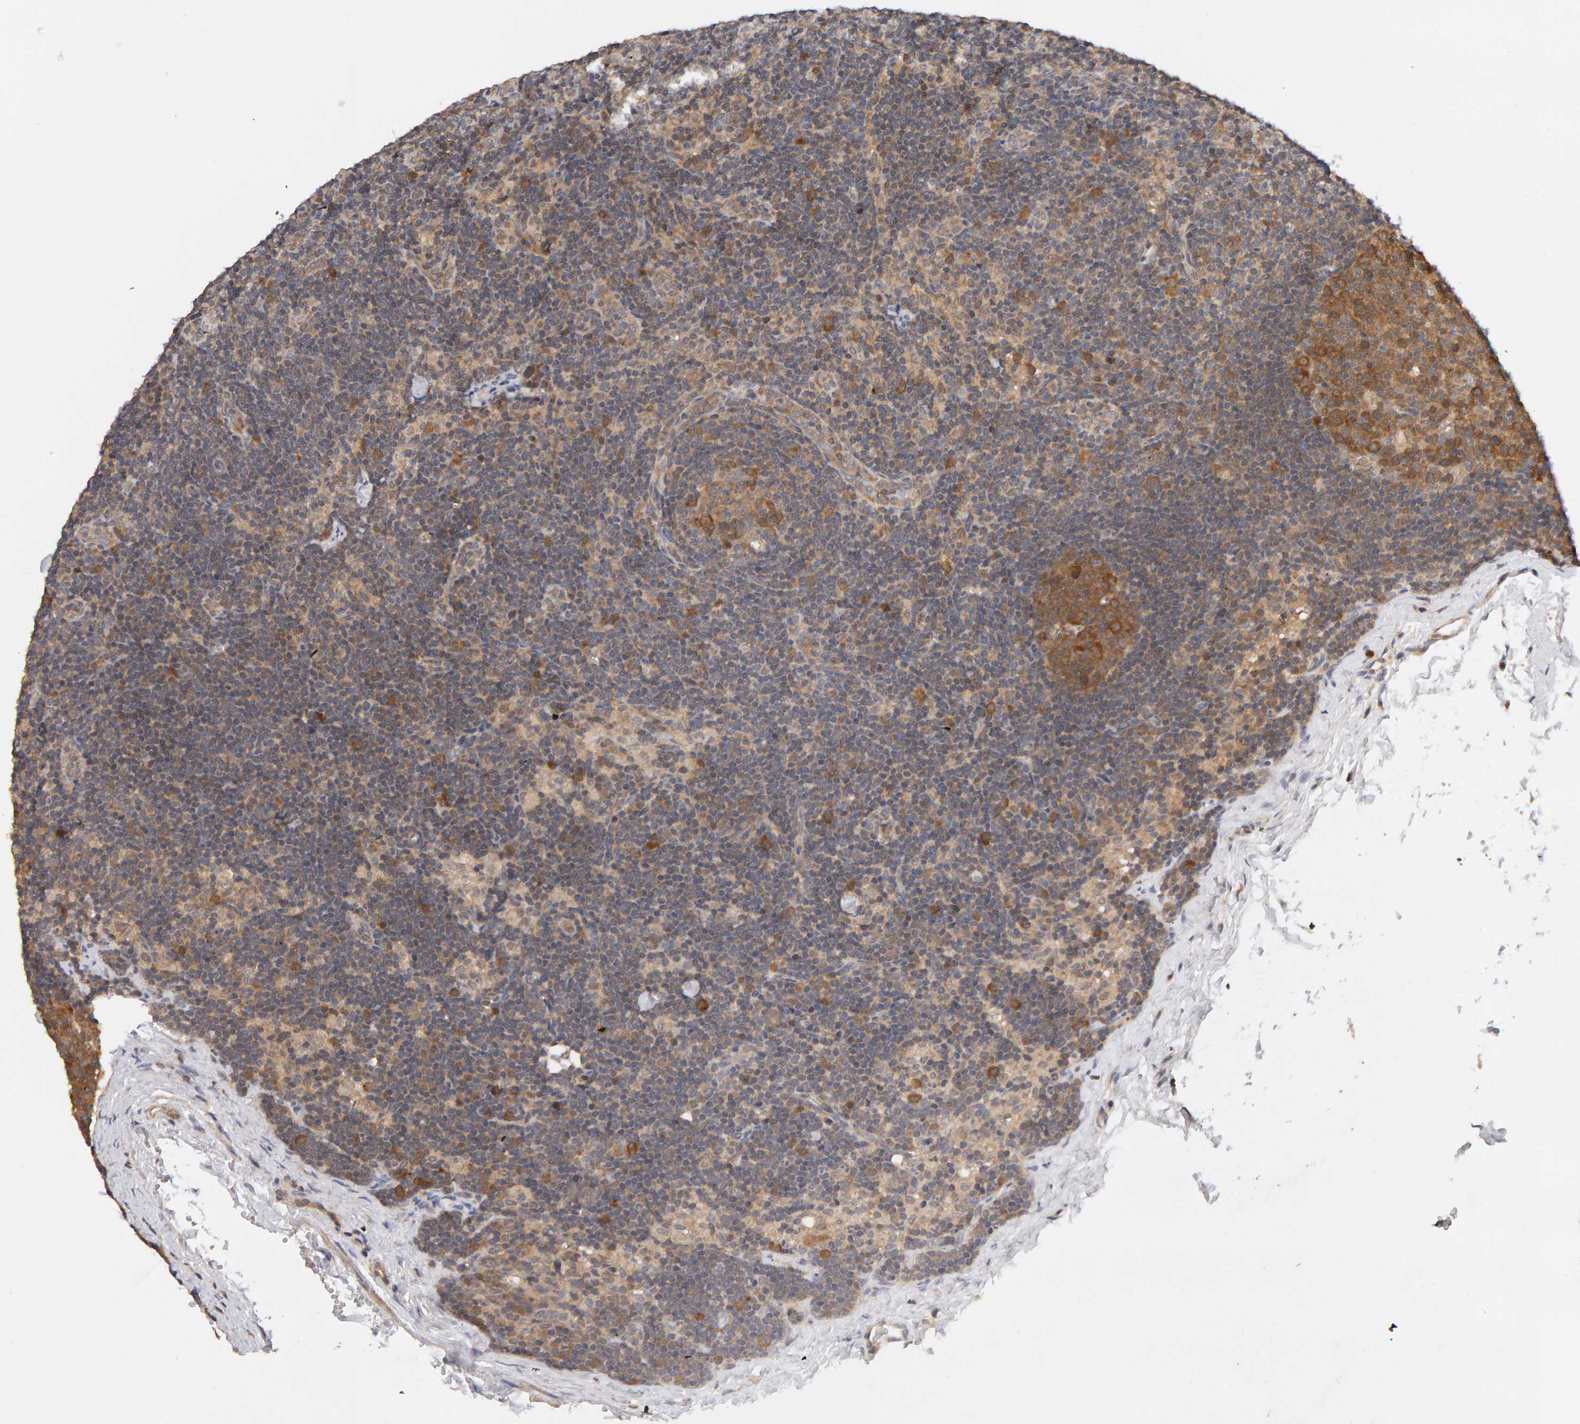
{"staining": {"intensity": "moderate", "quantity": ">75%", "location": "cytoplasmic/membranous"}, "tissue": "lymph node", "cell_type": "Germinal center cells", "image_type": "normal", "snomed": [{"axis": "morphology", "description": "Normal tissue, NOS"}, {"axis": "topography", "description": "Lymph node"}], "caption": "Brown immunohistochemical staining in normal lymph node displays moderate cytoplasmic/membranous positivity in about >75% of germinal center cells.", "gene": "DNAJC7", "patient": {"sex": "female", "age": 22}}